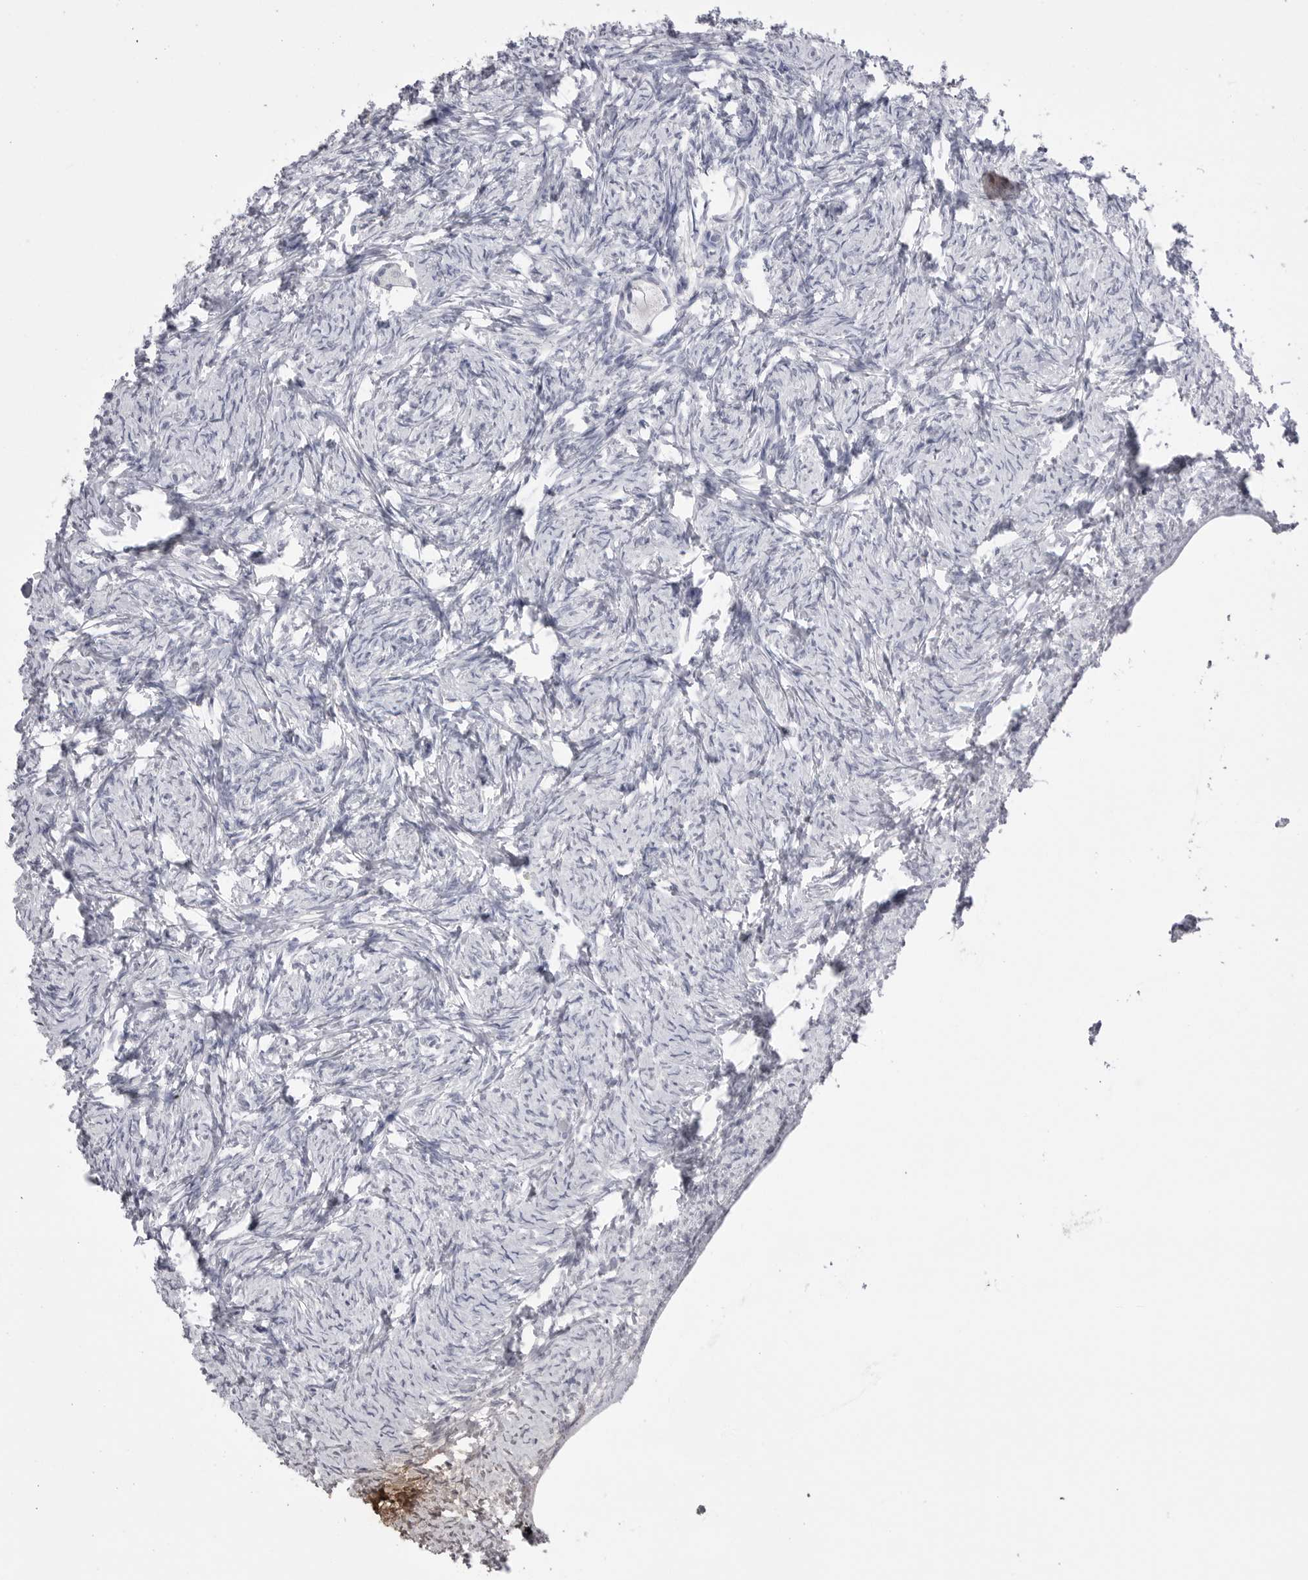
{"staining": {"intensity": "negative", "quantity": "none", "location": "none"}, "tissue": "ovary", "cell_type": "Follicle cells", "image_type": "normal", "snomed": [{"axis": "morphology", "description": "Normal tissue, NOS"}, {"axis": "topography", "description": "Ovary"}], "caption": "Photomicrograph shows no protein expression in follicle cells of normal ovary.", "gene": "CPB1", "patient": {"sex": "female", "age": 34}}